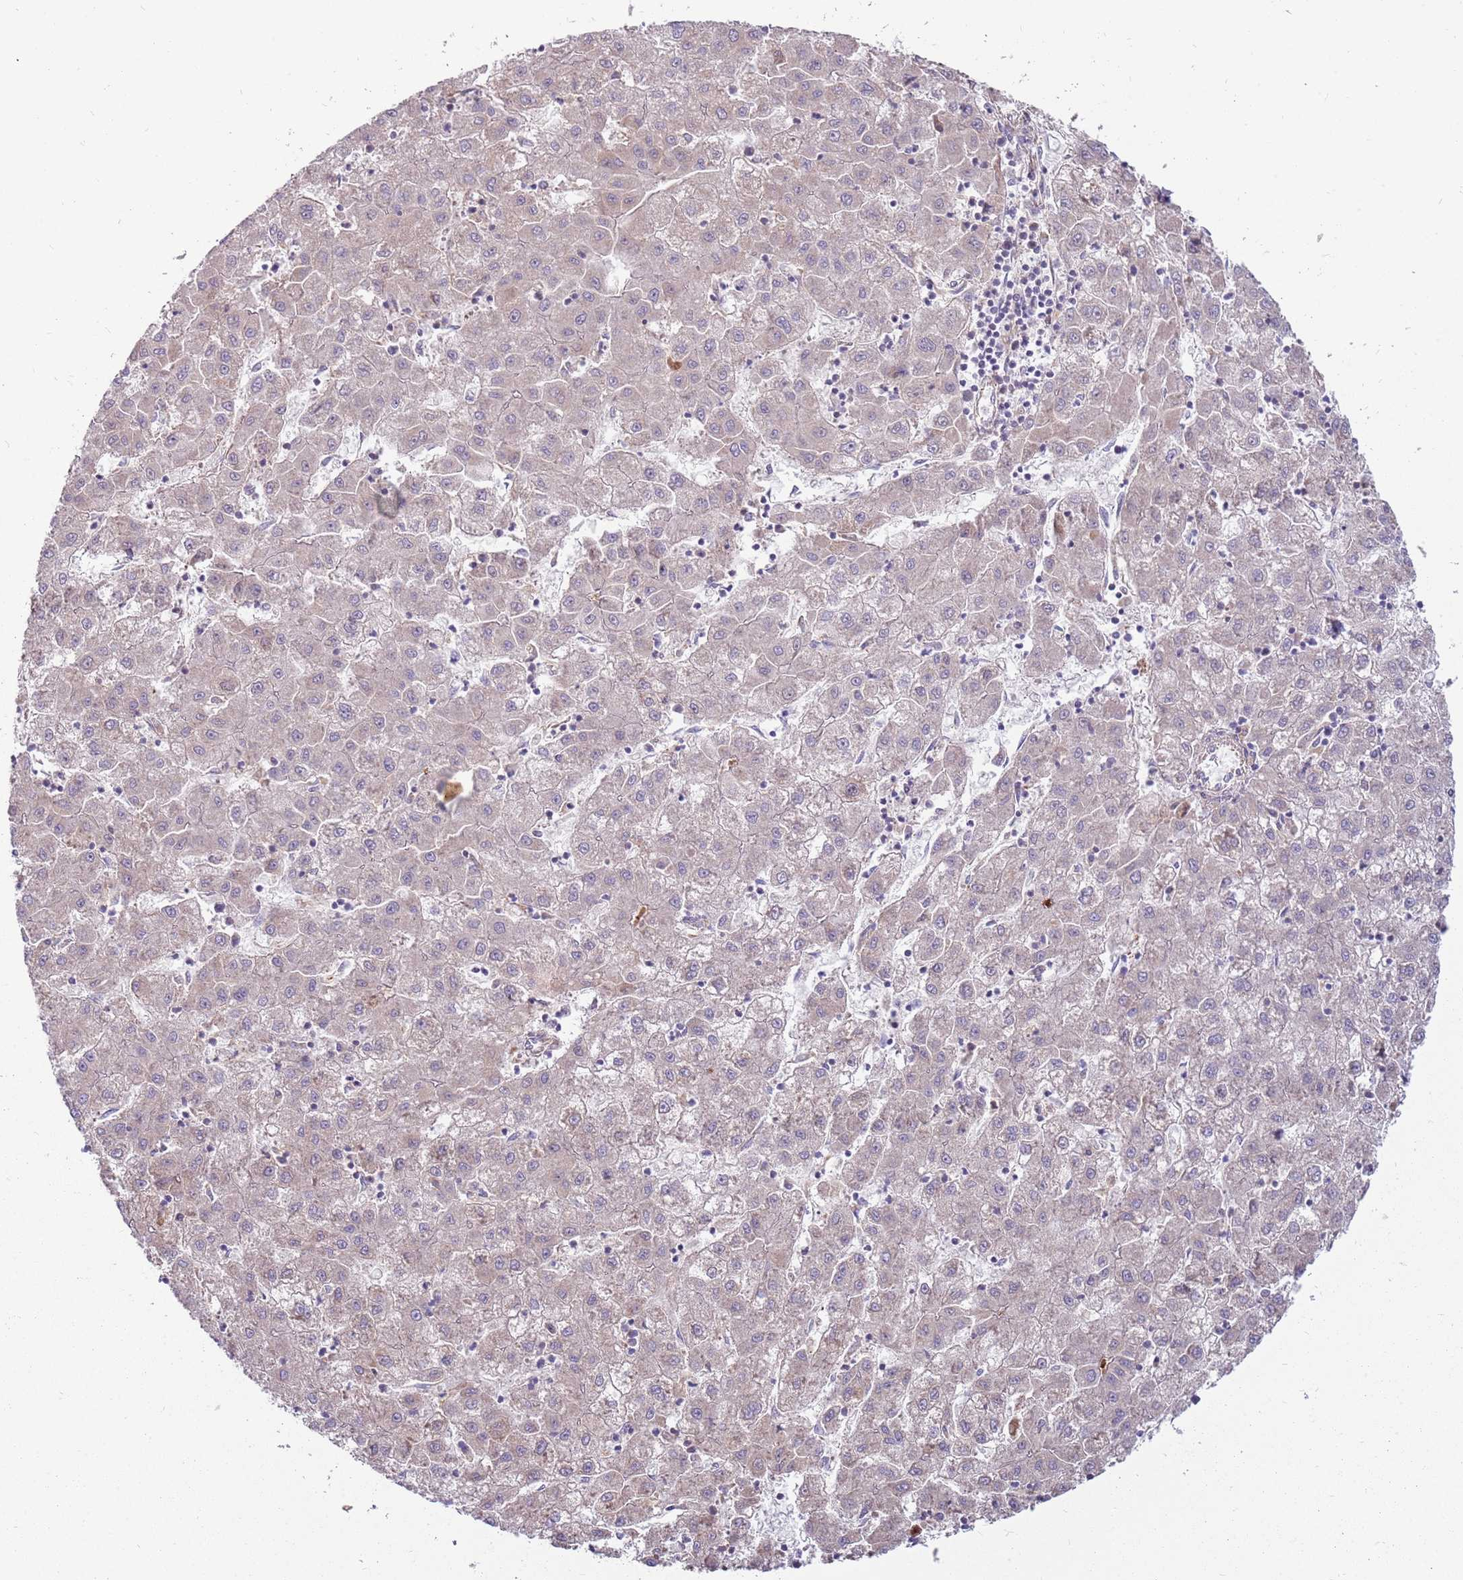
{"staining": {"intensity": "negative", "quantity": "none", "location": "none"}, "tissue": "liver cancer", "cell_type": "Tumor cells", "image_type": "cancer", "snomed": [{"axis": "morphology", "description": "Carcinoma, Hepatocellular, NOS"}, {"axis": "topography", "description": "Liver"}], "caption": "IHC of human liver cancer (hepatocellular carcinoma) displays no positivity in tumor cells. (DAB (3,3'-diaminobenzidine) immunohistochemistry, high magnification).", "gene": "EMC1", "patient": {"sex": "male", "age": 72}}